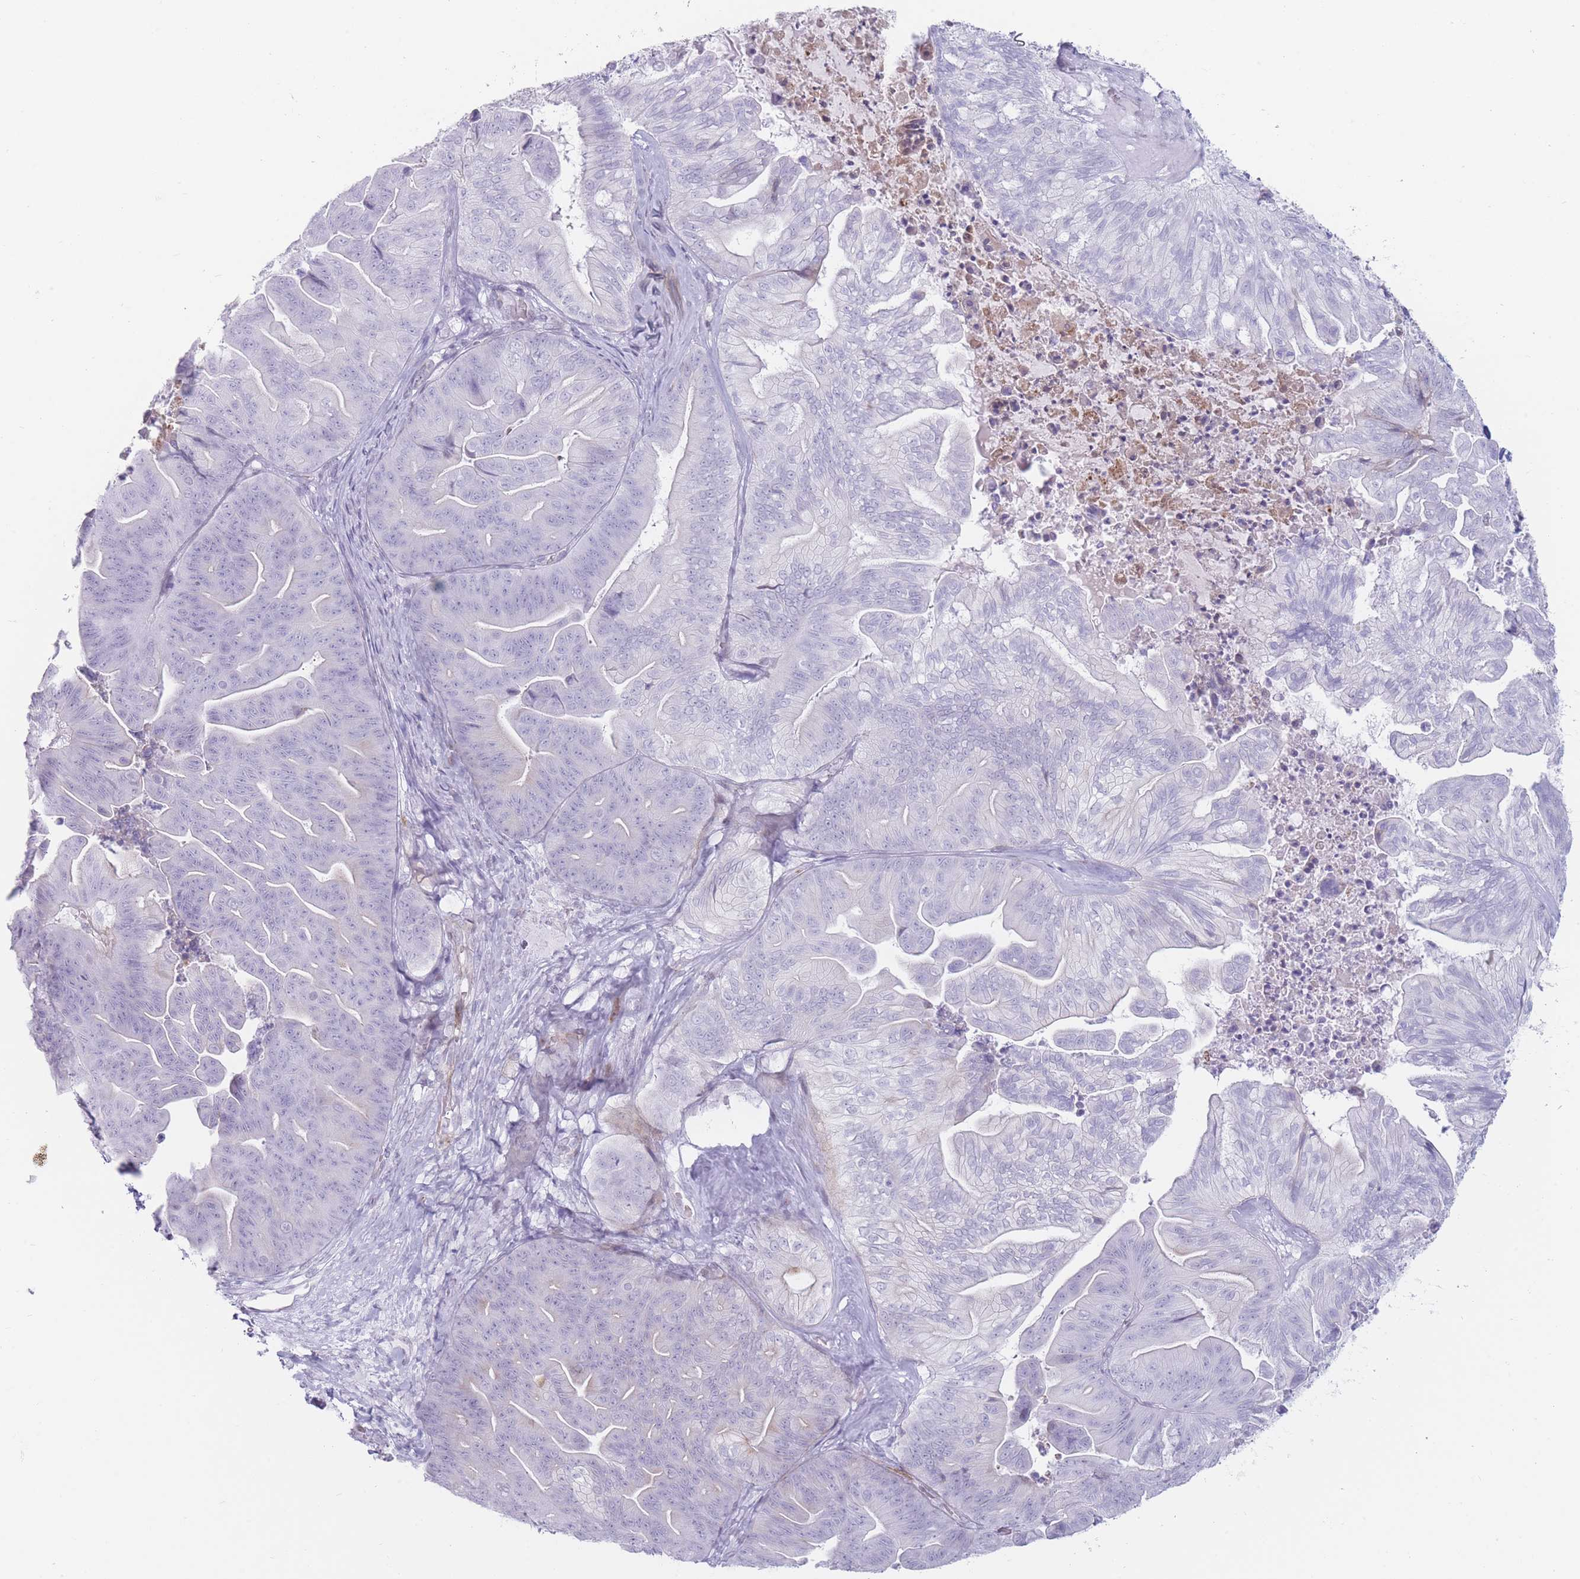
{"staining": {"intensity": "moderate", "quantity": "<25%", "location": "cytoplasmic/membranous"}, "tissue": "ovarian cancer", "cell_type": "Tumor cells", "image_type": "cancer", "snomed": [{"axis": "morphology", "description": "Cystadenocarcinoma, mucinous, NOS"}, {"axis": "topography", "description": "Ovary"}], "caption": "Immunohistochemistry (IHC) image of neoplastic tissue: human mucinous cystadenocarcinoma (ovarian) stained using immunohistochemistry exhibits low levels of moderate protein expression localized specifically in the cytoplasmic/membranous of tumor cells, appearing as a cytoplasmic/membranous brown color.", "gene": "IFNA6", "patient": {"sex": "female", "age": 67}}